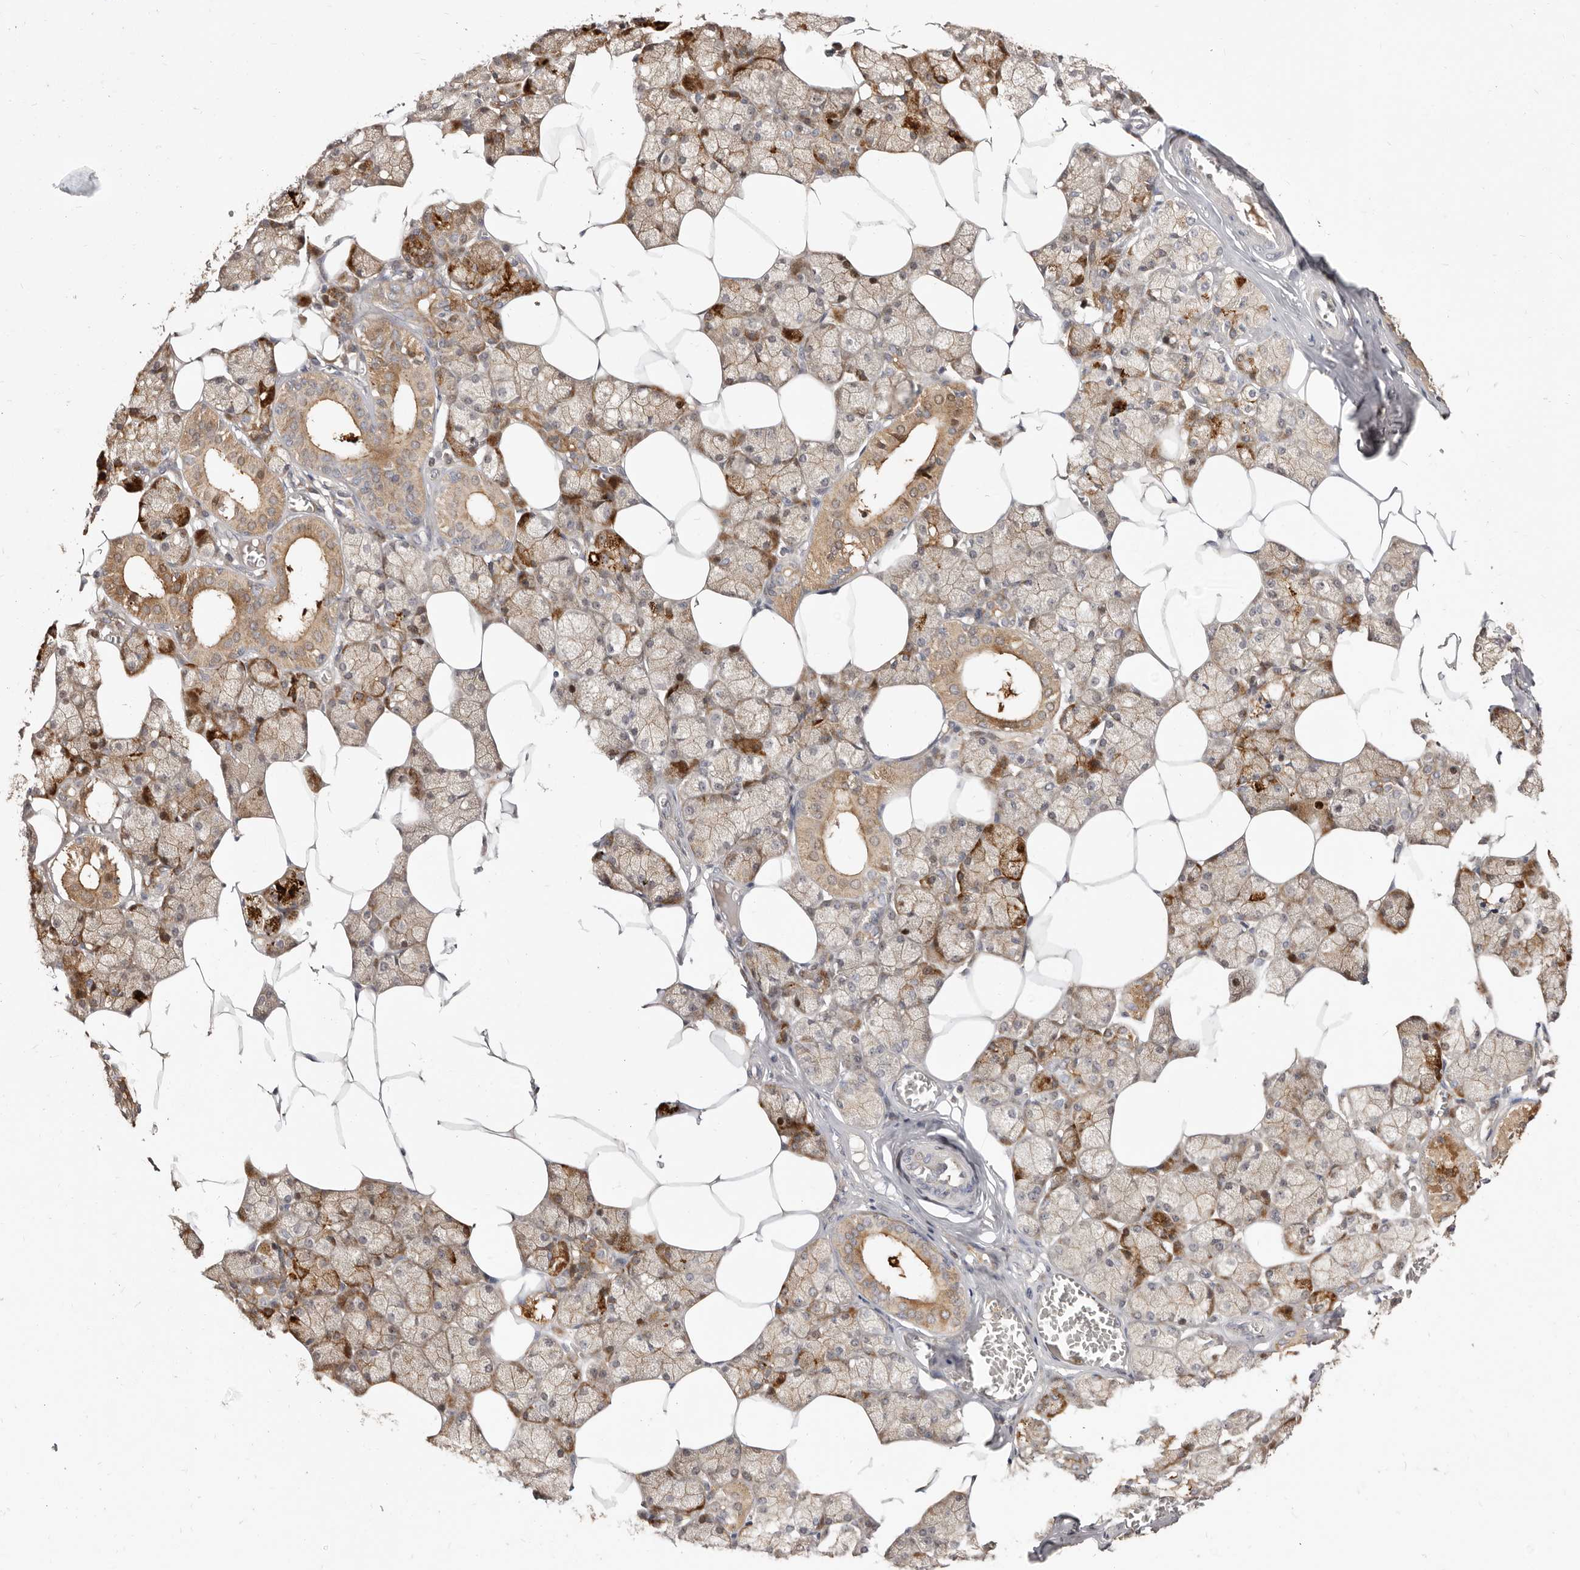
{"staining": {"intensity": "strong", "quantity": "25%-75%", "location": "cytoplasmic/membranous"}, "tissue": "salivary gland", "cell_type": "Glandular cells", "image_type": "normal", "snomed": [{"axis": "morphology", "description": "Normal tissue, NOS"}, {"axis": "topography", "description": "Salivary gland"}], "caption": "Immunohistochemistry photomicrograph of normal human salivary gland stained for a protein (brown), which shows high levels of strong cytoplasmic/membranous expression in approximately 25%-75% of glandular cells.", "gene": "TC2N", "patient": {"sex": "male", "age": 62}}